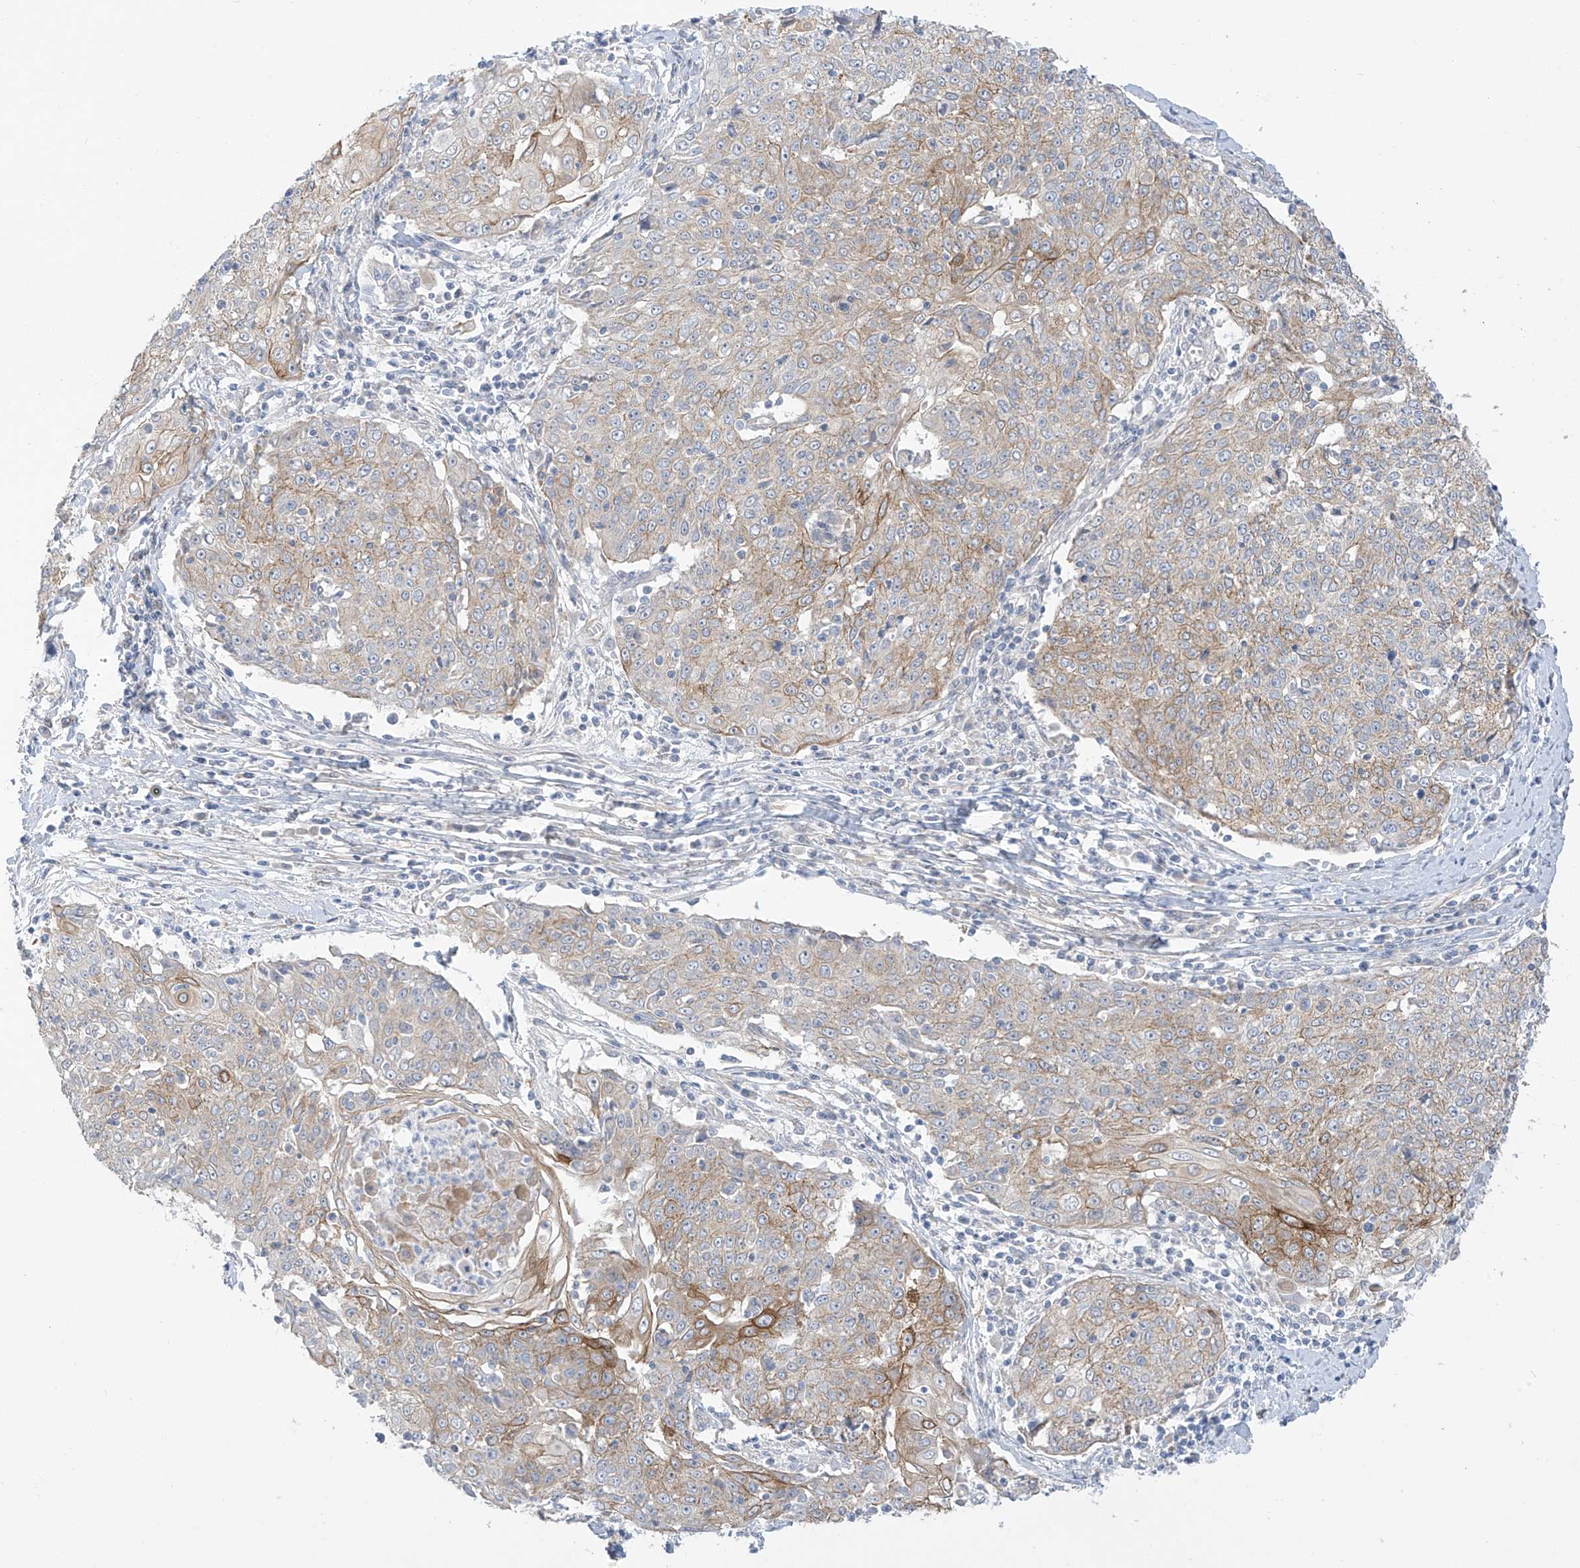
{"staining": {"intensity": "moderate", "quantity": "25%-75%", "location": "cytoplasmic/membranous"}, "tissue": "cervical cancer", "cell_type": "Tumor cells", "image_type": "cancer", "snomed": [{"axis": "morphology", "description": "Squamous cell carcinoma, NOS"}, {"axis": "topography", "description": "Cervix"}], "caption": "Immunohistochemical staining of human cervical cancer (squamous cell carcinoma) shows medium levels of moderate cytoplasmic/membranous positivity in about 25%-75% of tumor cells. Nuclei are stained in blue.", "gene": "EIPR1", "patient": {"sex": "female", "age": 48}}